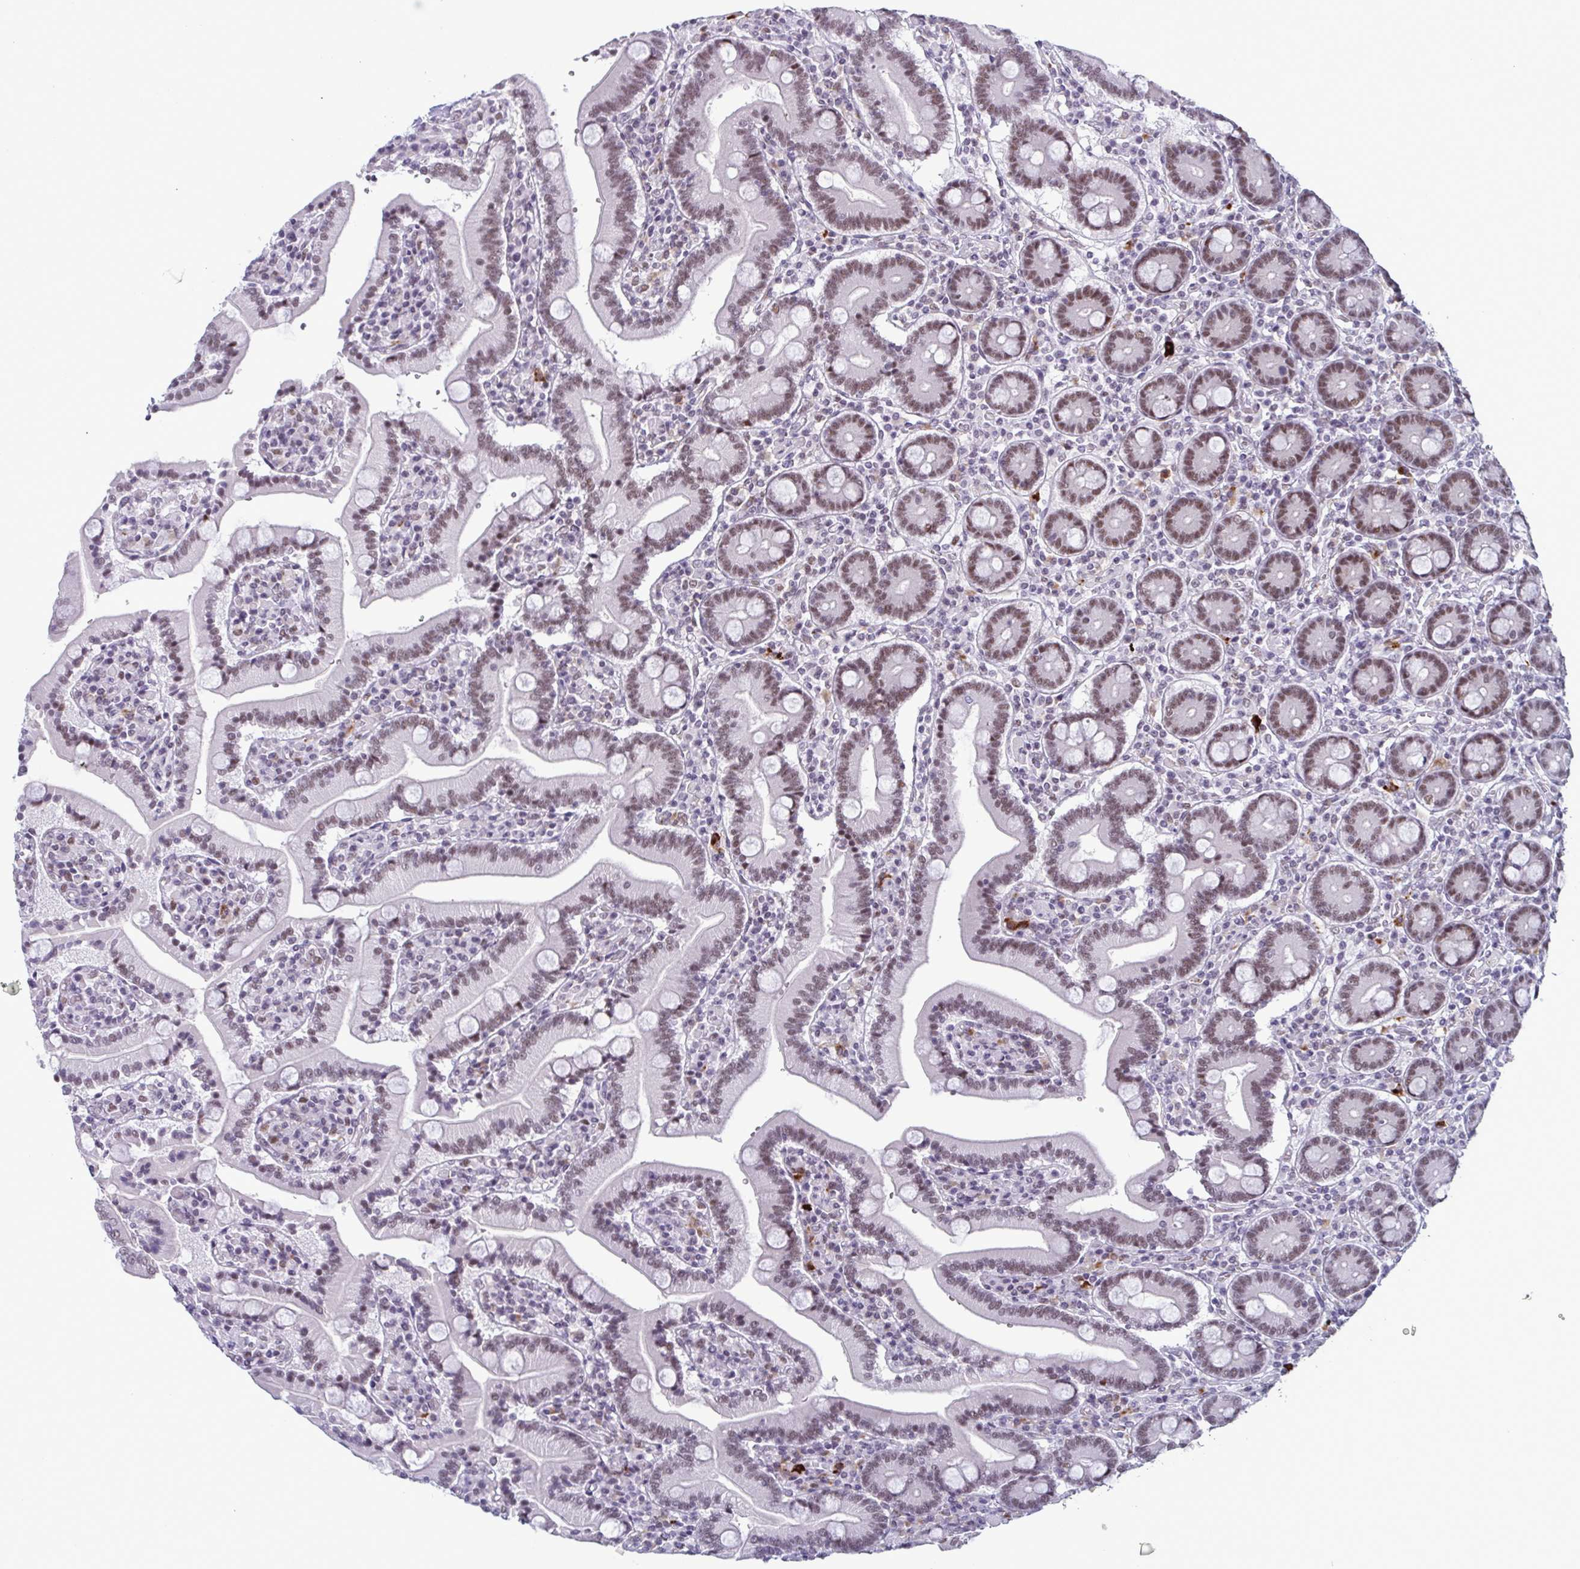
{"staining": {"intensity": "moderate", "quantity": ">75%", "location": "nuclear"}, "tissue": "duodenum", "cell_type": "Glandular cells", "image_type": "normal", "snomed": [{"axis": "morphology", "description": "Normal tissue, NOS"}, {"axis": "topography", "description": "Duodenum"}], "caption": "Immunohistochemistry (IHC) image of unremarkable human duodenum stained for a protein (brown), which demonstrates medium levels of moderate nuclear expression in about >75% of glandular cells.", "gene": "RBM7", "patient": {"sex": "female", "age": 62}}